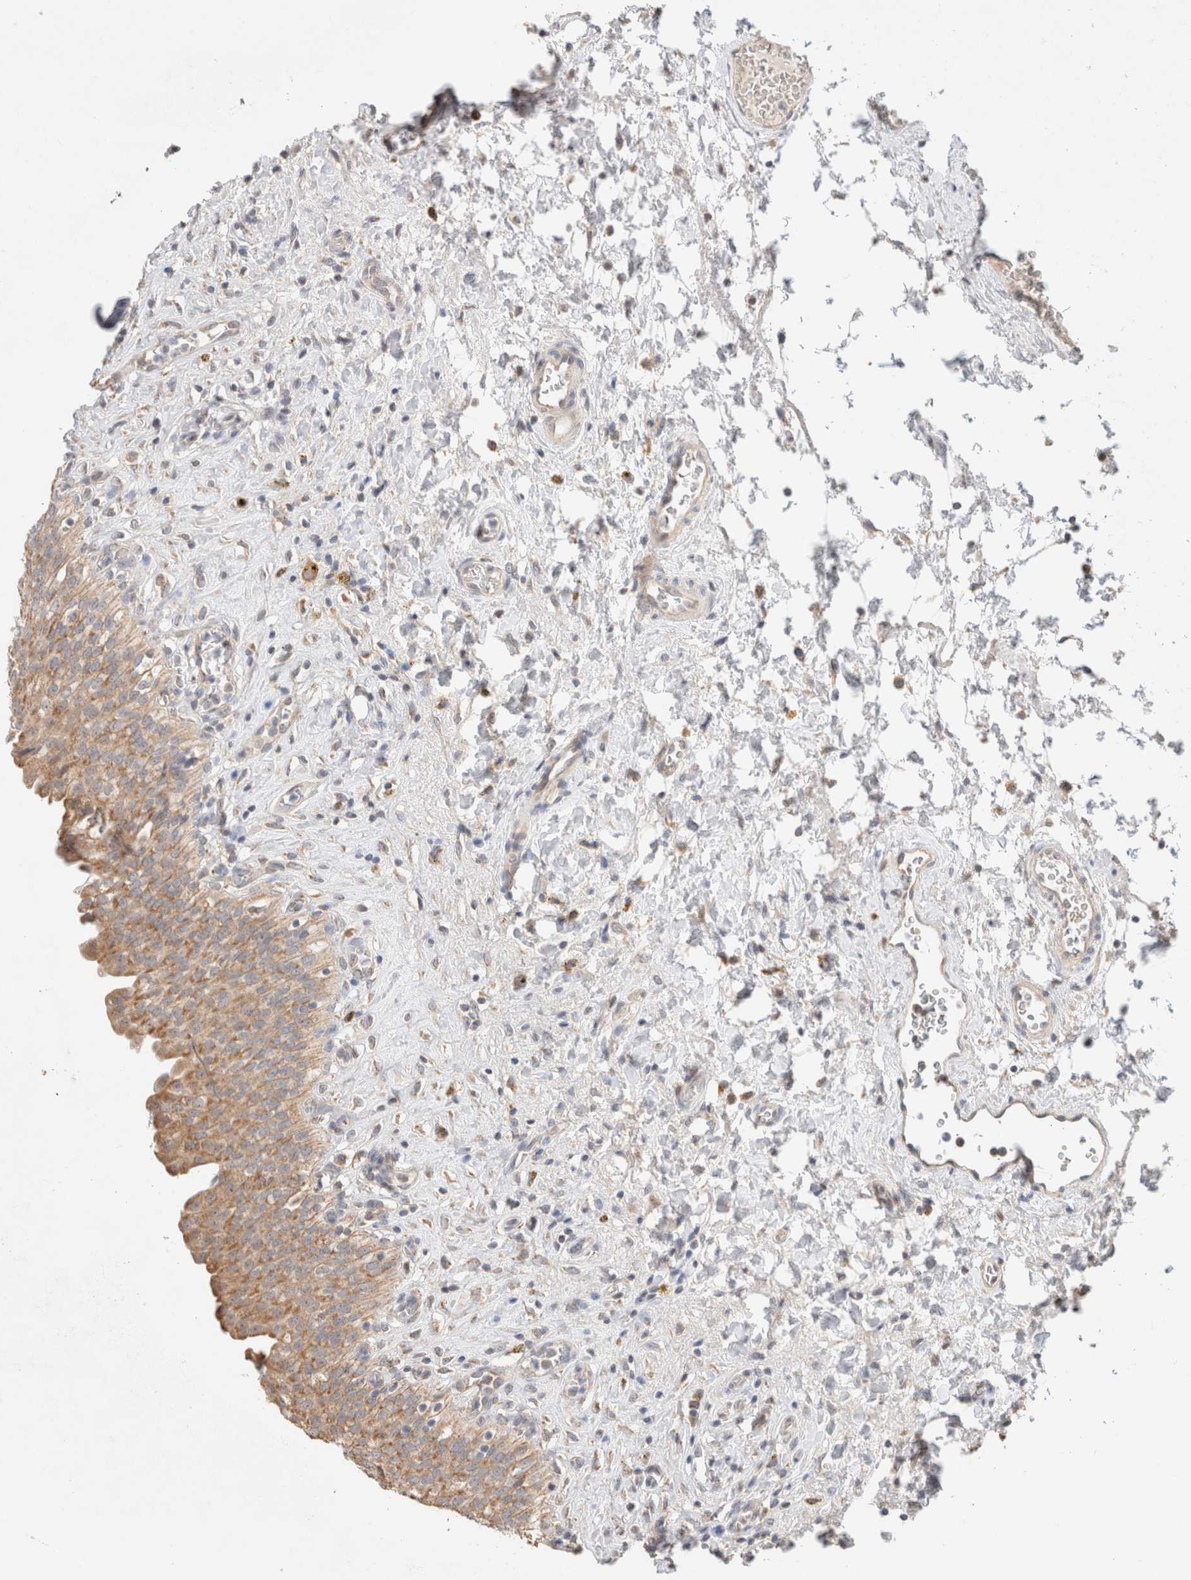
{"staining": {"intensity": "moderate", "quantity": ">75%", "location": "cytoplasmic/membranous"}, "tissue": "urinary bladder", "cell_type": "Urothelial cells", "image_type": "normal", "snomed": [{"axis": "morphology", "description": "Urothelial carcinoma, High grade"}, {"axis": "topography", "description": "Urinary bladder"}], "caption": "Immunohistochemistry (IHC) histopathology image of benign urinary bladder: human urinary bladder stained using immunohistochemistry (IHC) demonstrates medium levels of moderate protein expression localized specifically in the cytoplasmic/membranous of urothelial cells, appearing as a cytoplasmic/membranous brown color.", "gene": "CA13", "patient": {"sex": "male", "age": 46}}